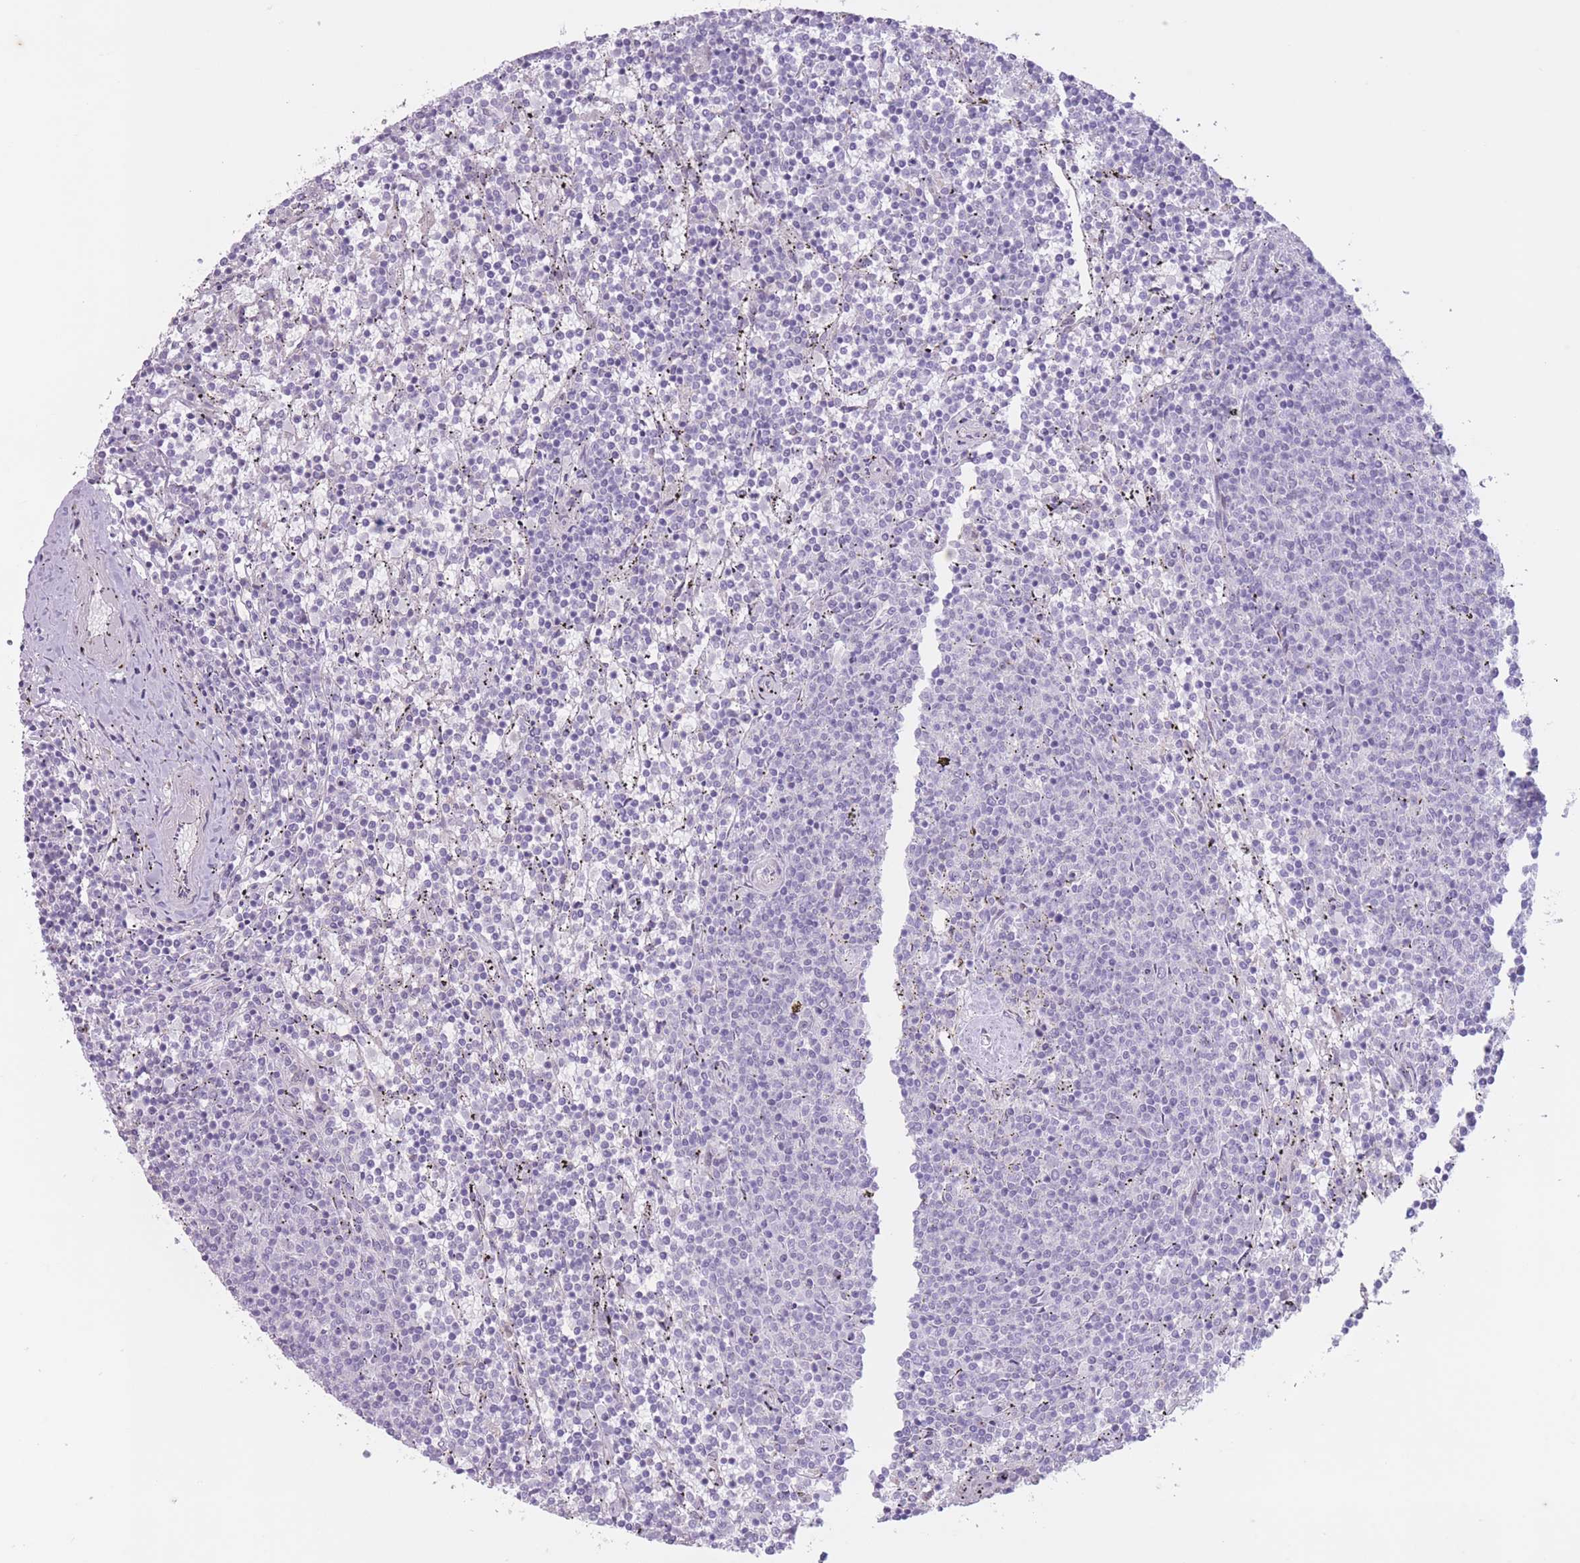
{"staining": {"intensity": "negative", "quantity": "none", "location": "none"}, "tissue": "lymphoma", "cell_type": "Tumor cells", "image_type": "cancer", "snomed": [{"axis": "morphology", "description": "Malignant lymphoma, non-Hodgkin's type, Low grade"}, {"axis": "topography", "description": "Spleen"}], "caption": "A histopathology image of lymphoma stained for a protein reveals no brown staining in tumor cells. Nuclei are stained in blue.", "gene": "ARPIN", "patient": {"sex": "female", "age": 50}}